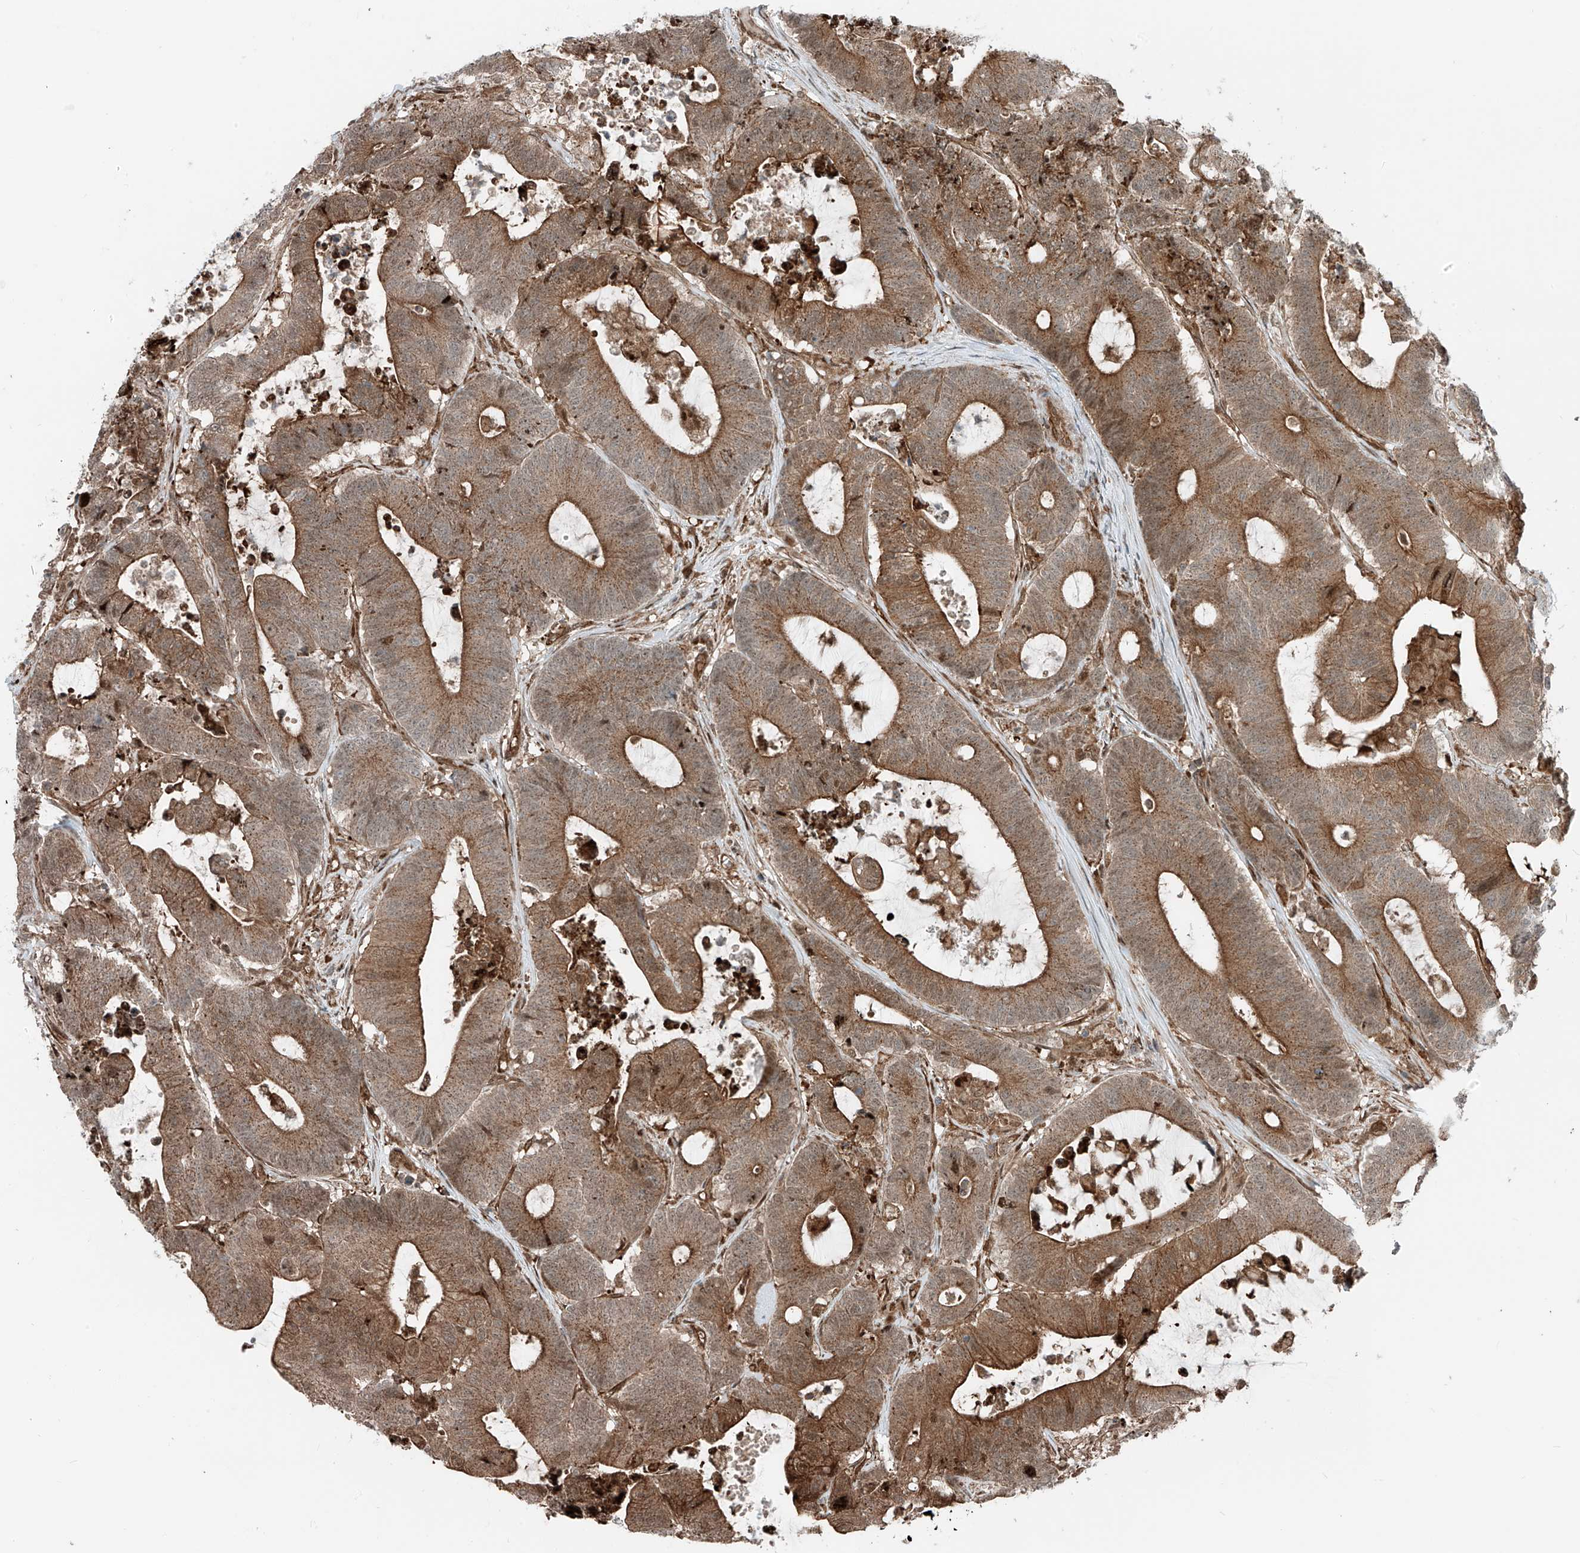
{"staining": {"intensity": "strong", "quantity": ">75%", "location": "cytoplasmic/membranous"}, "tissue": "colorectal cancer", "cell_type": "Tumor cells", "image_type": "cancer", "snomed": [{"axis": "morphology", "description": "Adenocarcinoma, NOS"}, {"axis": "topography", "description": "Colon"}], "caption": "Approximately >75% of tumor cells in human colorectal cancer show strong cytoplasmic/membranous protein staining as visualized by brown immunohistochemical staining.", "gene": "USP48", "patient": {"sex": "female", "age": 84}}